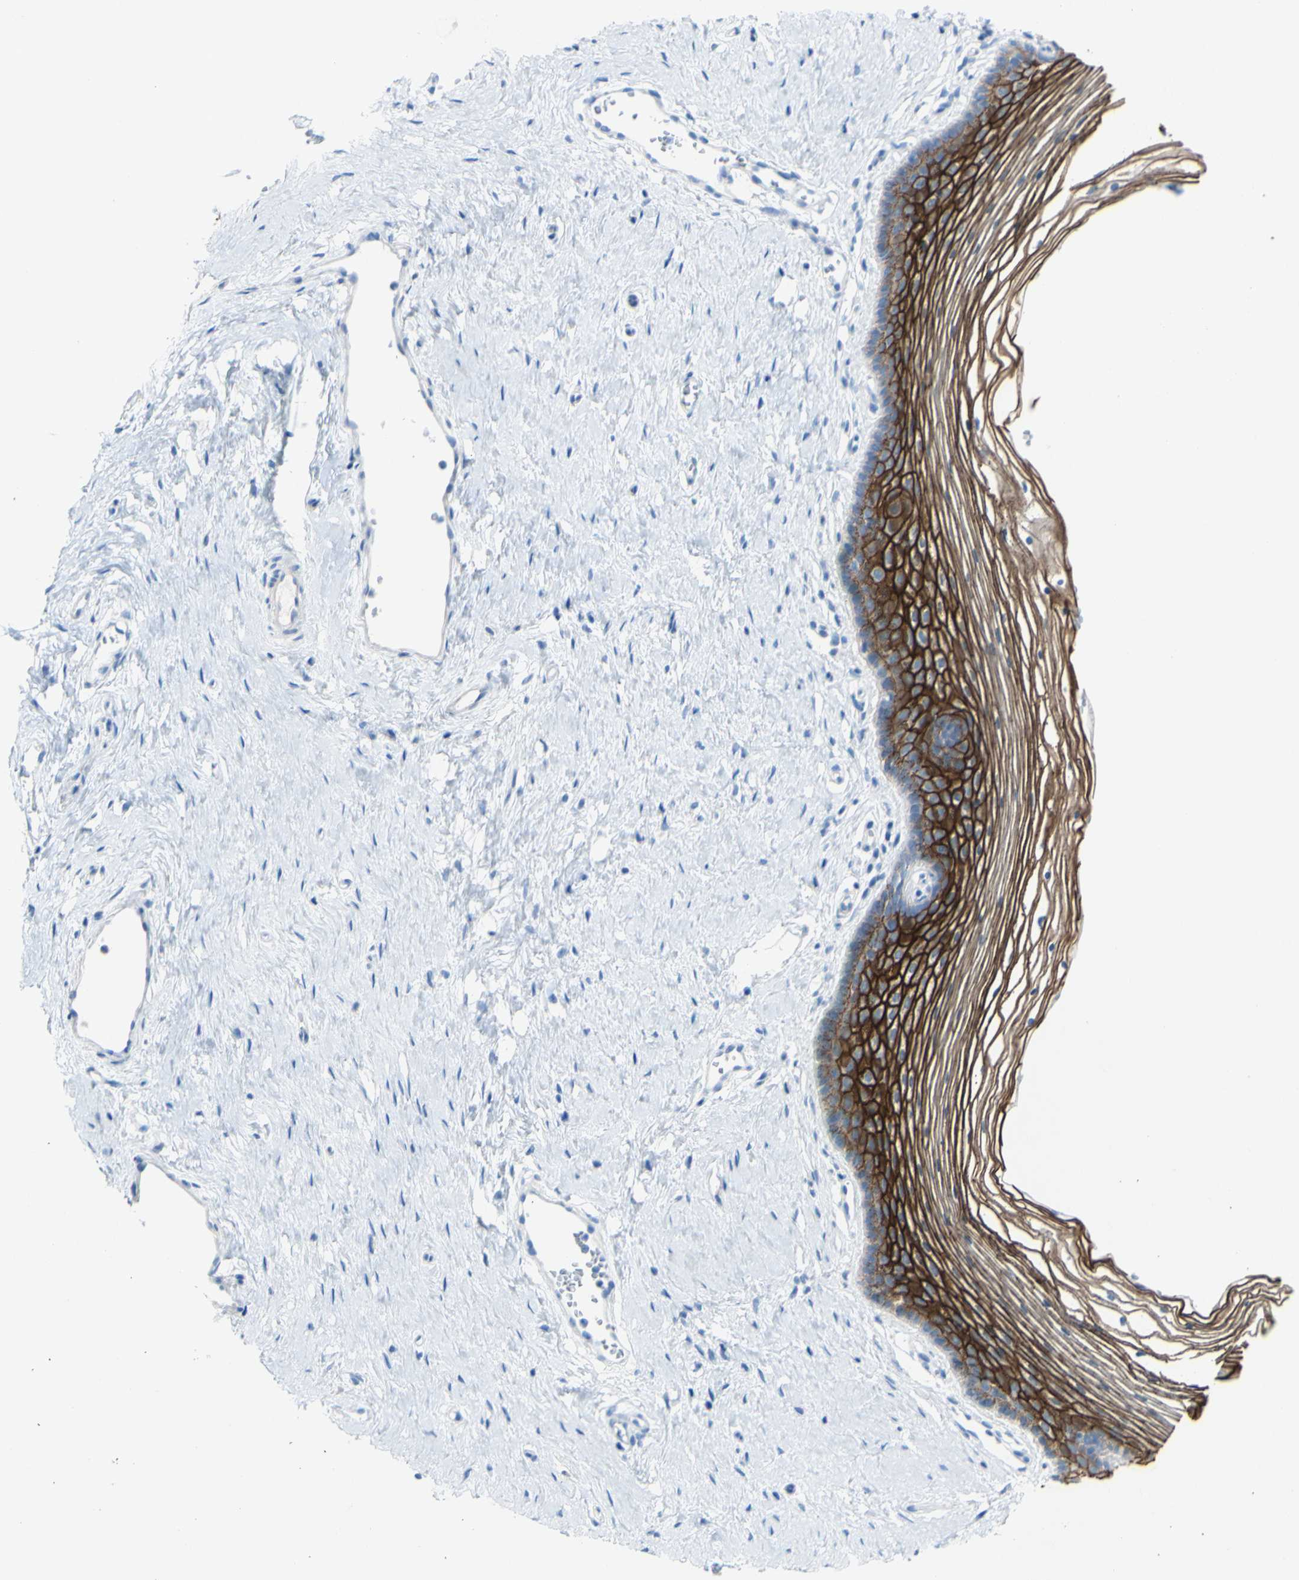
{"staining": {"intensity": "strong", "quantity": ">75%", "location": "cytoplasmic/membranous"}, "tissue": "vagina", "cell_type": "Squamous epithelial cells", "image_type": "normal", "snomed": [{"axis": "morphology", "description": "Normal tissue, NOS"}, {"axis": "topography", "description": "Vagina"}], "caption": "The immunohistochemical stain labels strong cytoplasmic/membranous expression in squamous epithelial cells of normal vagina. (DAB (3,3'-diaminobenzidine) = brown stain, brightfield microscopy at high magnification).", "gene": "DSC2", "patient": {"sex": "female", "age": 32}}